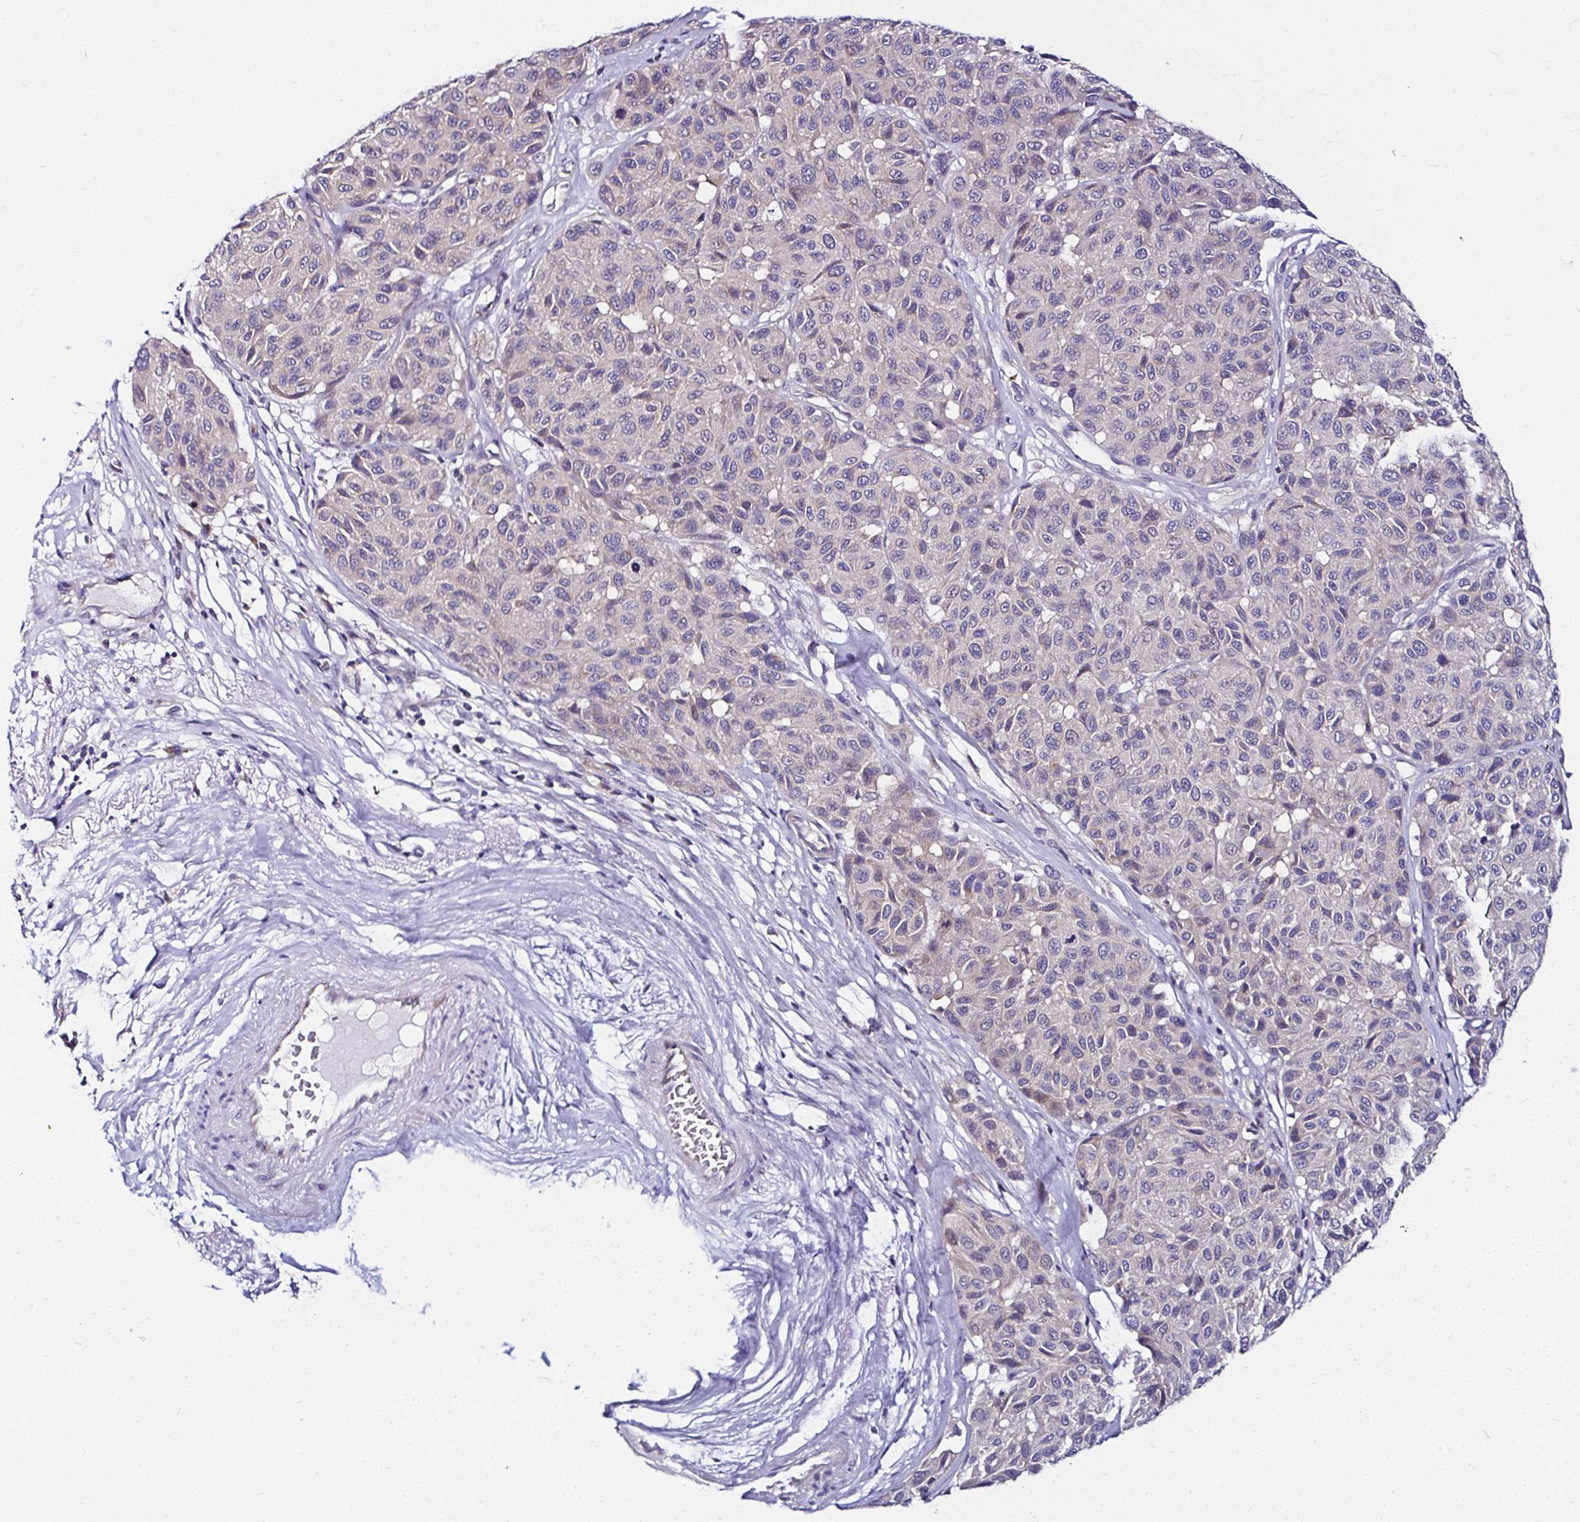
{"staining": {"intensity": "negative", "quantity": "none", "location": "none"}, "tissue": "melanoma", "cell_type": "Tumor cells", "image_type": "cancer", "snomed": [{"axis": "morphology", "description": "Malignant melanoma, NOS"}, {"axis": "topography", "description": "Skin"}], "caption": "The micrograph exhibits no staining of tumor cells in melanoma.", "gene": "DEPDC5", "patient": {"sex": "female", "age": 66}}